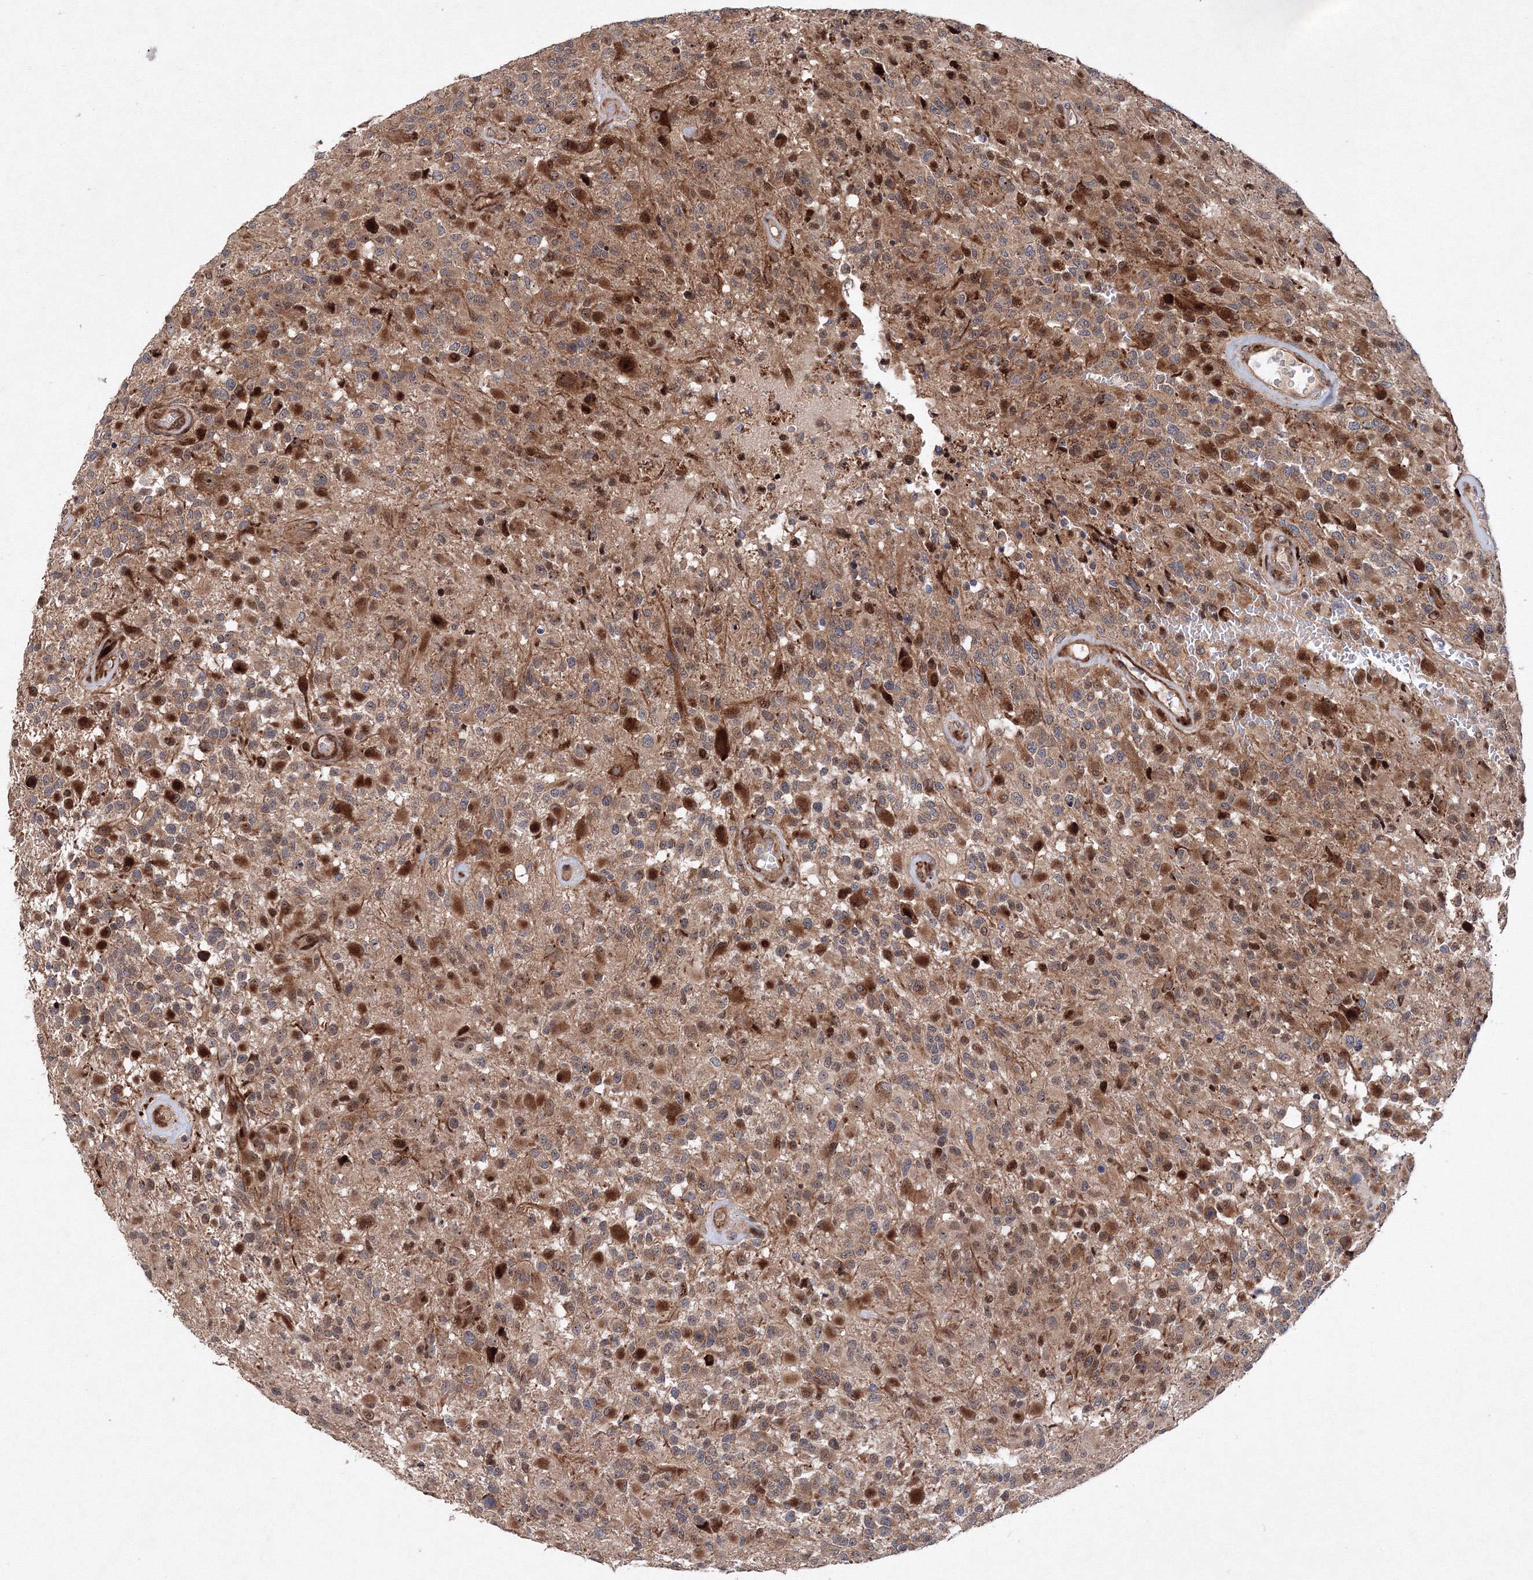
{"staining": {"intensity": "moderate", "quantity": "25%-75%", "location": "cytoplasmic/membranous"}, "tissue": "glioma", "cell_type": "Tumor cells", "image_type": "cancer", "snomed": [{"axis": "morphology", "description": "Glioma, malignant, High grade"}, {"axis": "morphology", "description": "Glioblastoma, NOS"}, {"axis": "topography", "description": "Brain"}], "caption": "This is an image of immunohistochemistry (IHC) staining of glioma, which shows moderate staining in the cytoplasmic/membranous of tumor cells.", "gene": "ANKAR", "patient": {"sex": "male", "age": 60}}